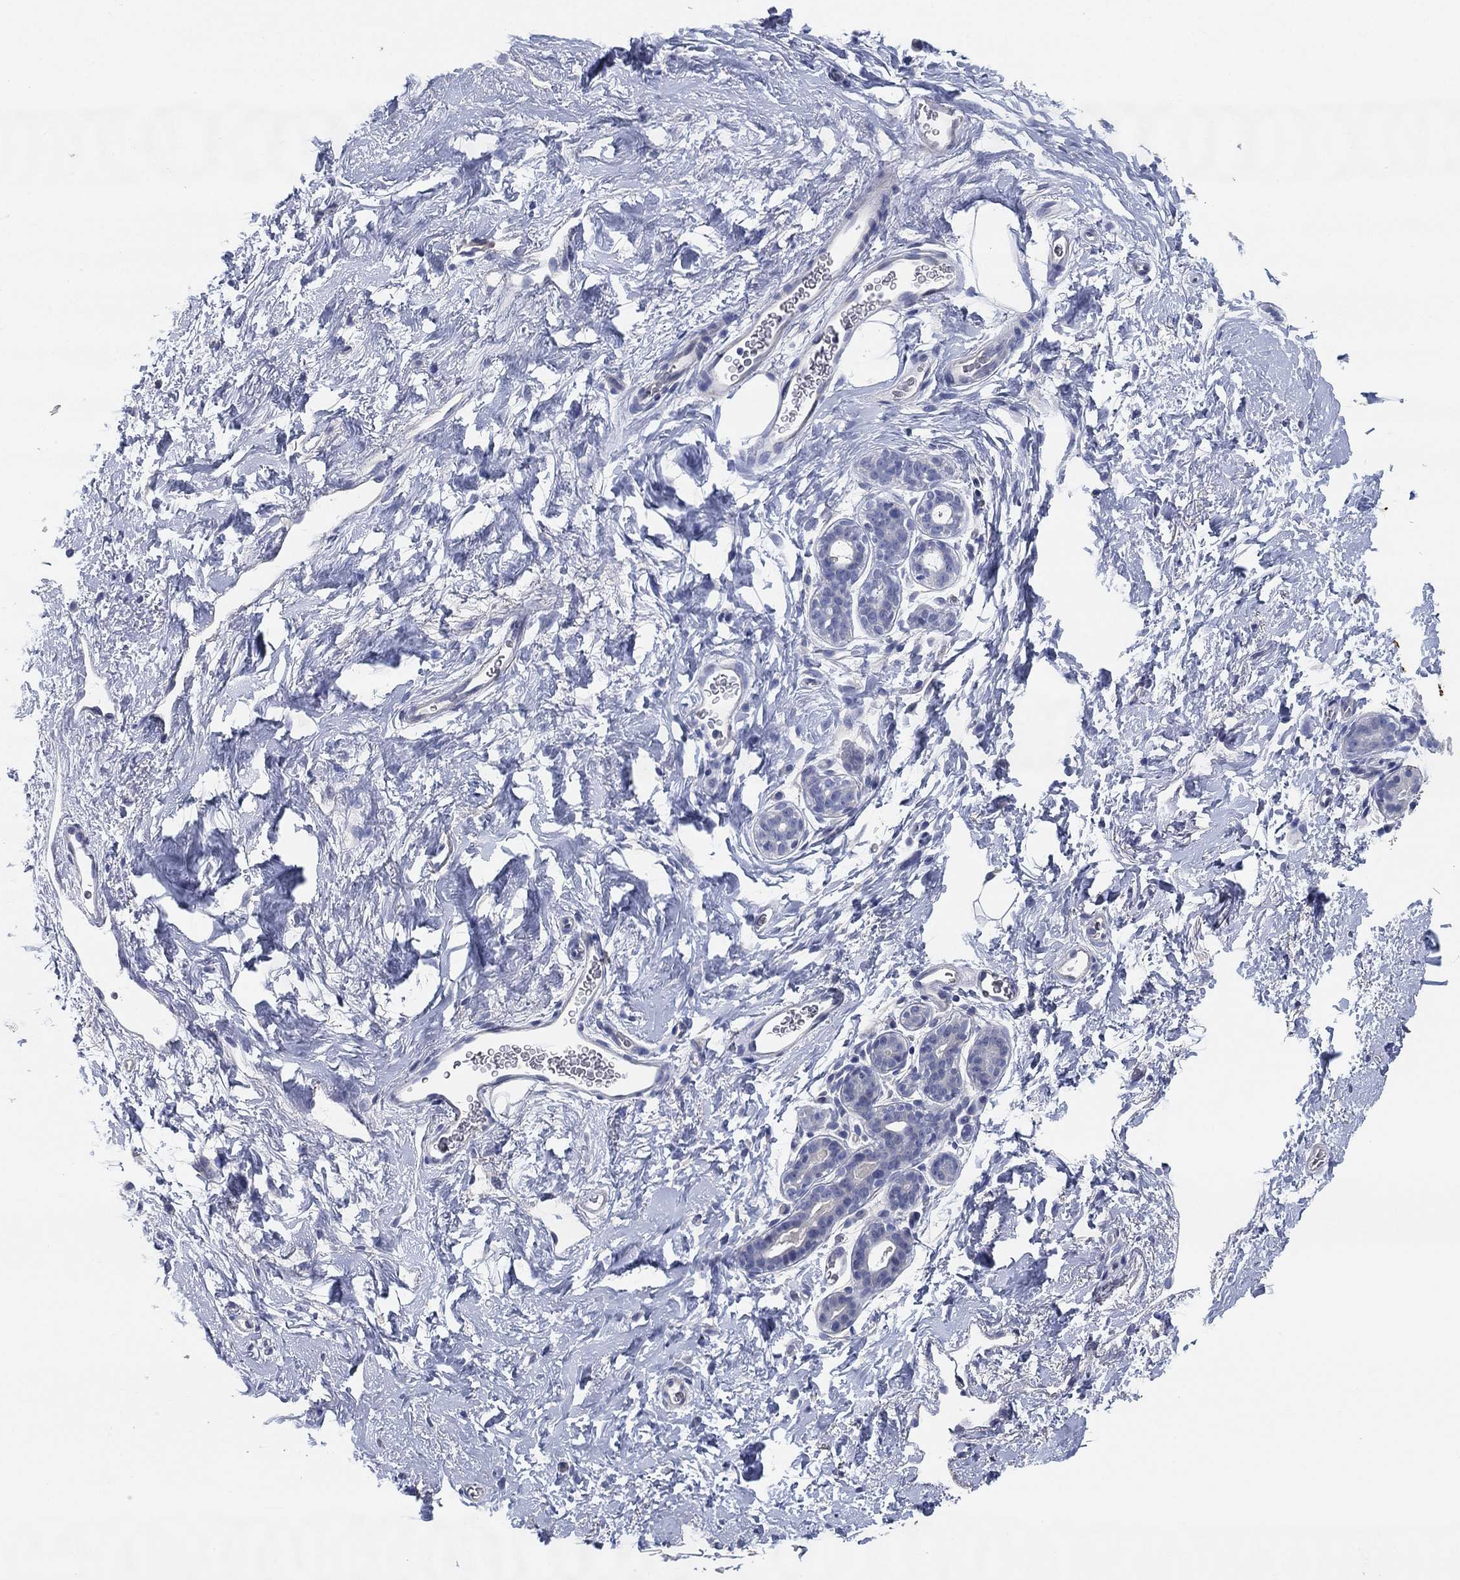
{"staining": {"intensity": "negative", "quantity": "none", "location": "none"}, "tissue": "breast", "cell_type": "Adipocytes", "image_type": "normal", "snomed": [{"axis": "morphology", "description": "Normal tissue, NOS"}, {"axis": "topography", "description": "Breast"}], "caption": "A photomicrograph of human breast is negative for staining in adipocytes. (IHC, brightfield microscopy, high magnification).", "gene": "CCDC70", "patient": {"sex": "female", "age": 43}}